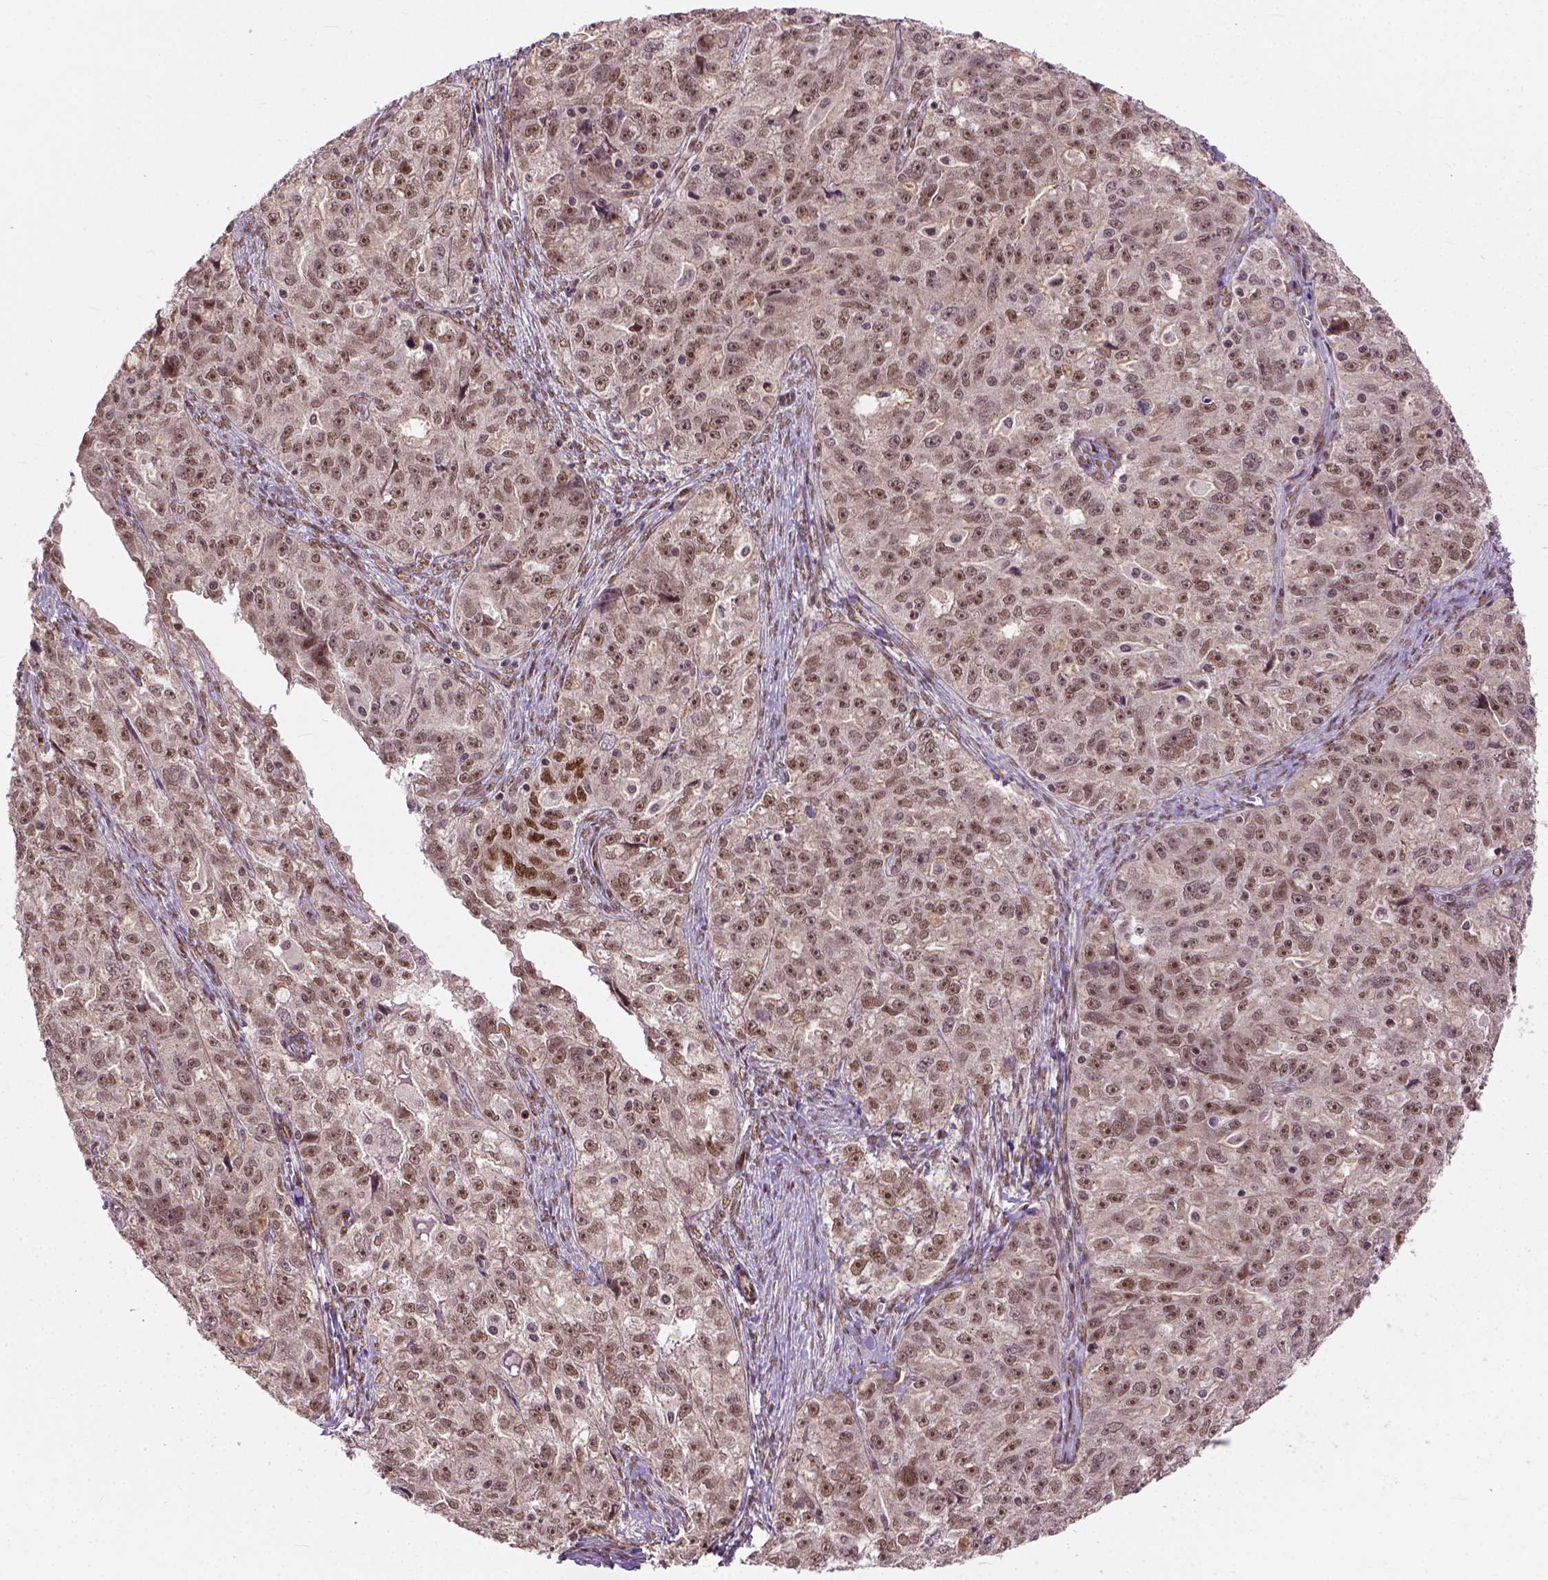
{"staining": {"intensity": "moderate", "quantity": ">75%", "location": "nuclear"}, "tissue": "ovarian cancer", "cell_type": "Tumor cells", "image_type": "cancer", "snomed": [{"axis": "morphology", "description": "Cystadenocarcinoma, serous, NOS"}, {"axis": "topography", "description": "Ovary"}], "caption": "Protein staining of ovarian cancer tissue shows moderate nuclear staining in approximately >75% of tumor cells. (brown staining indicates protein expression, while blue staining denotes nuclei).", "gene": "ZNF630", "patient": {"sex": "female", "age": 51}}